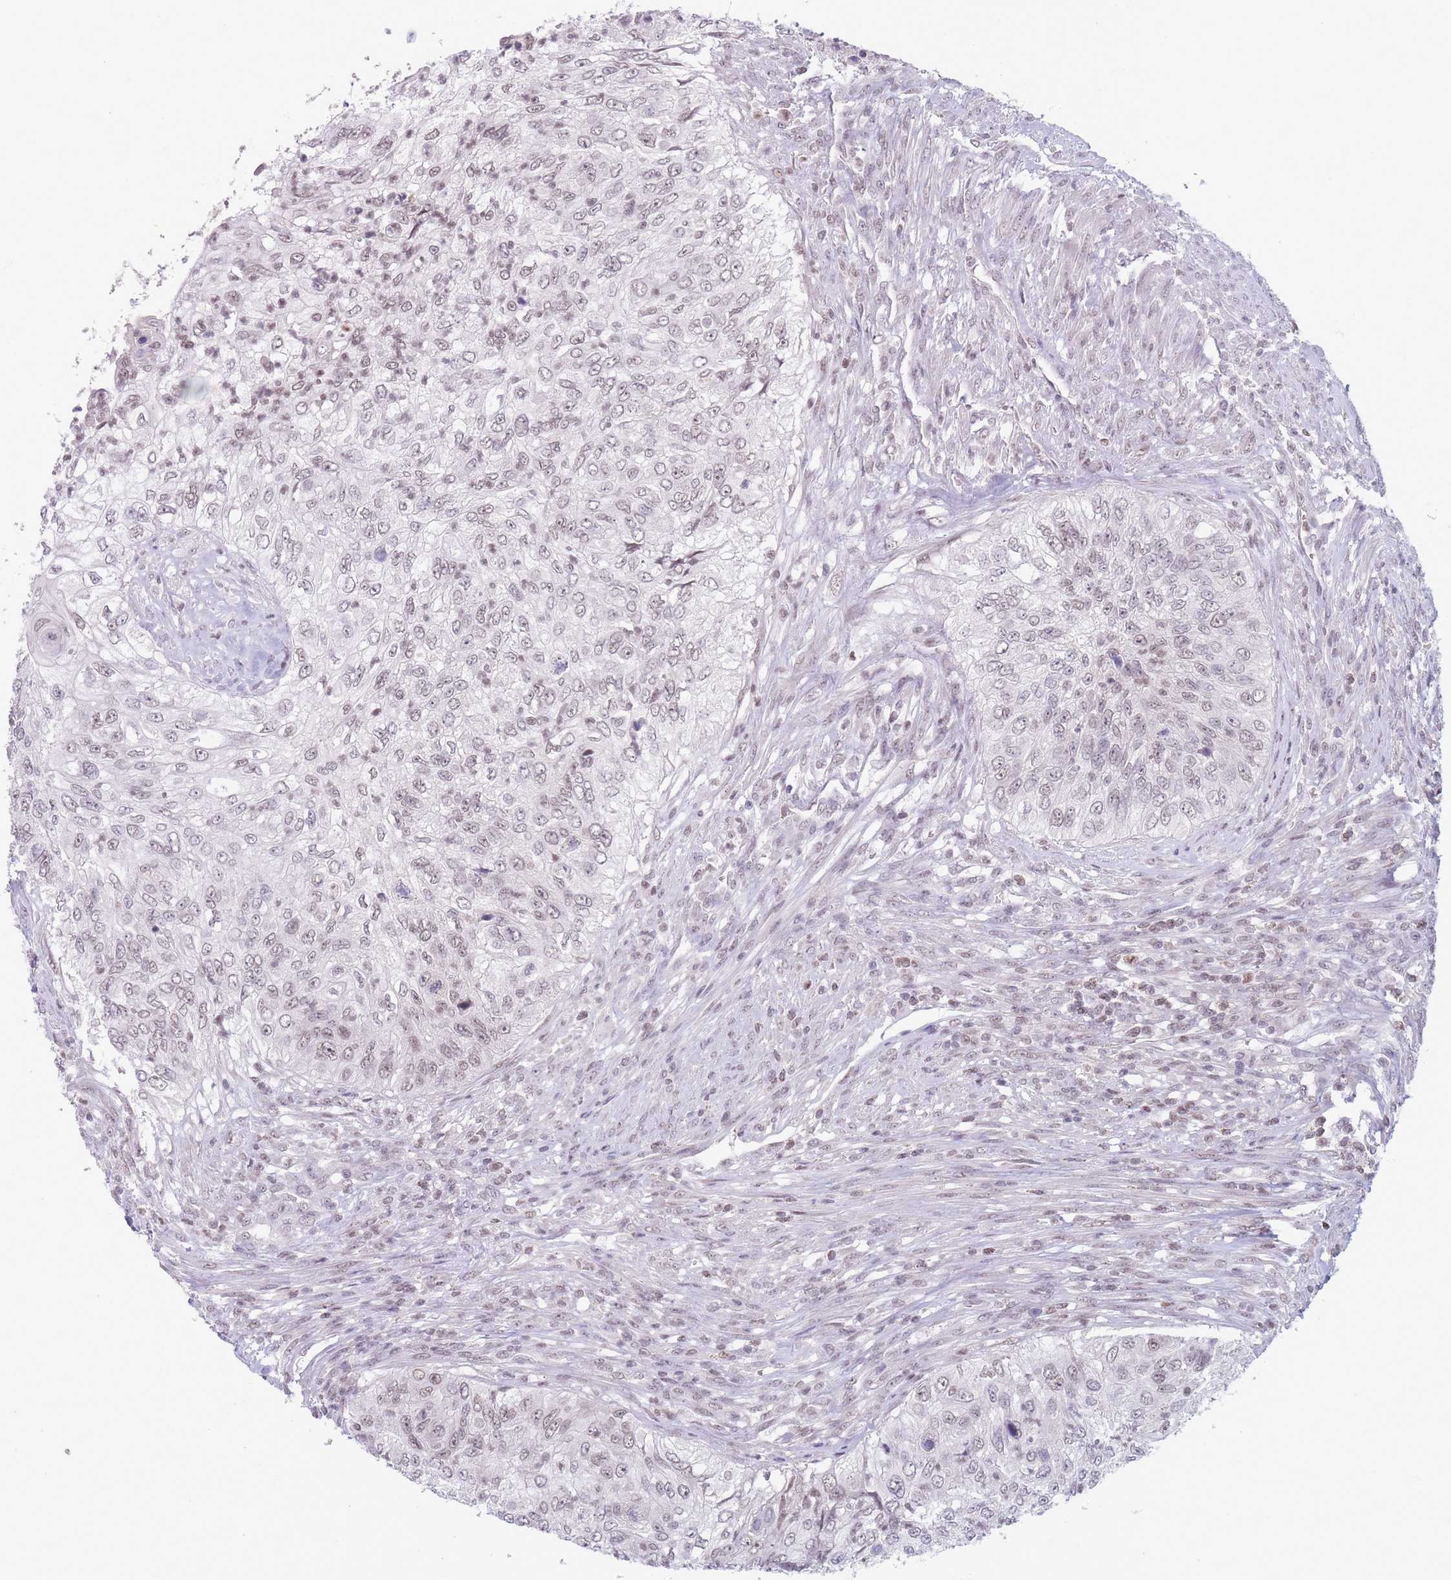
{"staining": {"intensity": "weak", "quantity": "25%-75%", "location": "nuclear"}, "tissue": "urothelial cancer", "cell_type": "Tumor cells", "image_type": "cancer", "snomed": [{"axis": "morphology", "description": "Urothelial carcinoma, High grade"}, {"axis": "topography", "description": "Urinary bladder"}], "caption": "Urothelial carcinoma (high-grade) stained with DAB (3,3'-diaminobenzidine) immunohistochemistry displays low levels of weak nuclear positivity in about 25%-75% of tumor cells.", "gene": "ARID3B", "patient": {"sex": "female", "age": 60}}